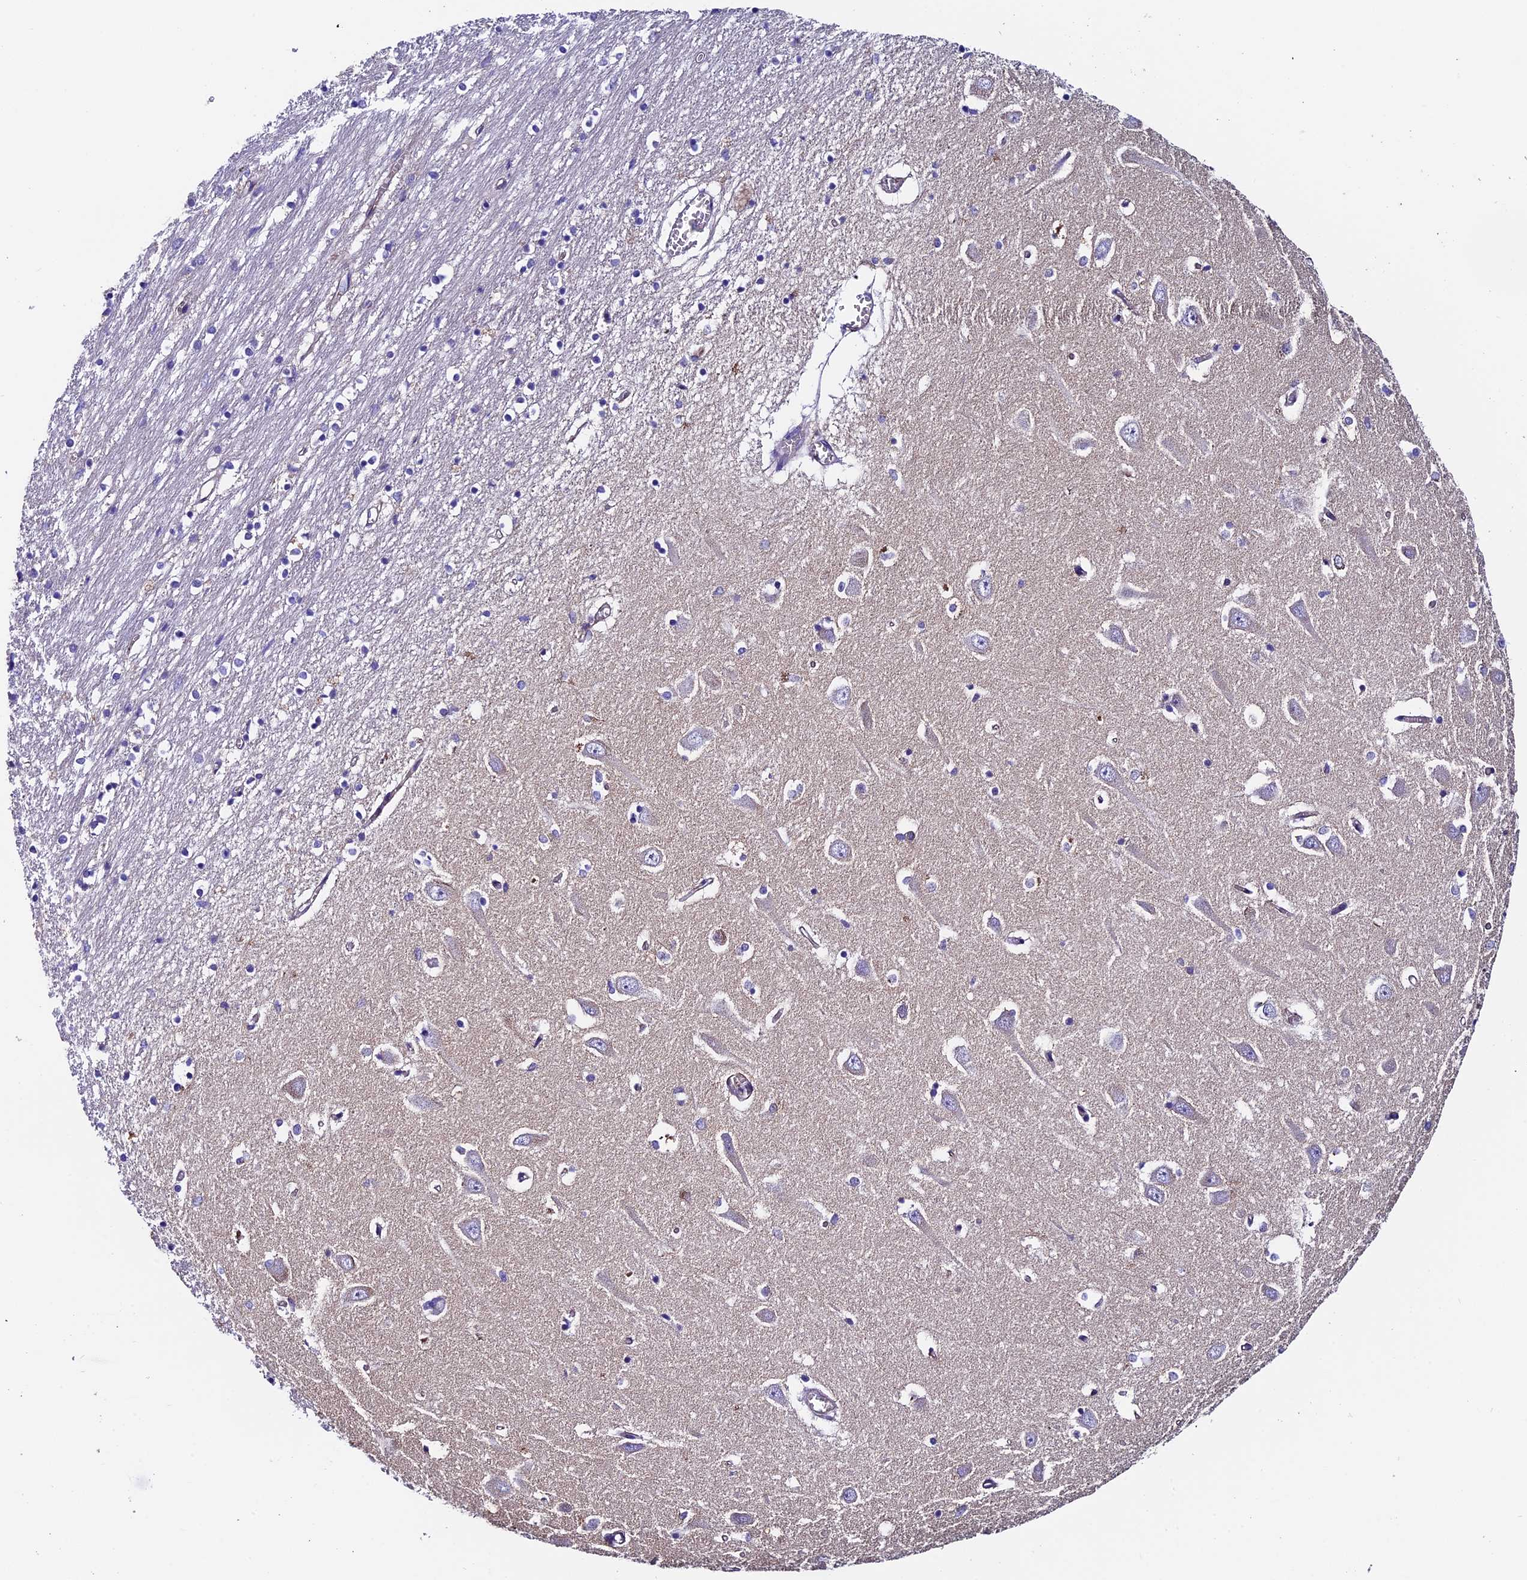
{"staining": {"intensity": "negative", "quantity": "none", "location": "none"}, "tissue": "hippocampus", "cell_type": "Glial cells", "image_type": "normal", "snomed": [{"axis": "morphology", "description": "Normal tissue, NOS"}, {"axis": "topography", "description": "Hippocampus"}], "caption": "Immunohistochemistry (IHC) photomicrograph of benign hippocampus: hippocampus stained with DAB exhibits no significant protein positivity in glial cells.", "gene": "COMTD1", "patient": {"sex": "male", "age": 70}}